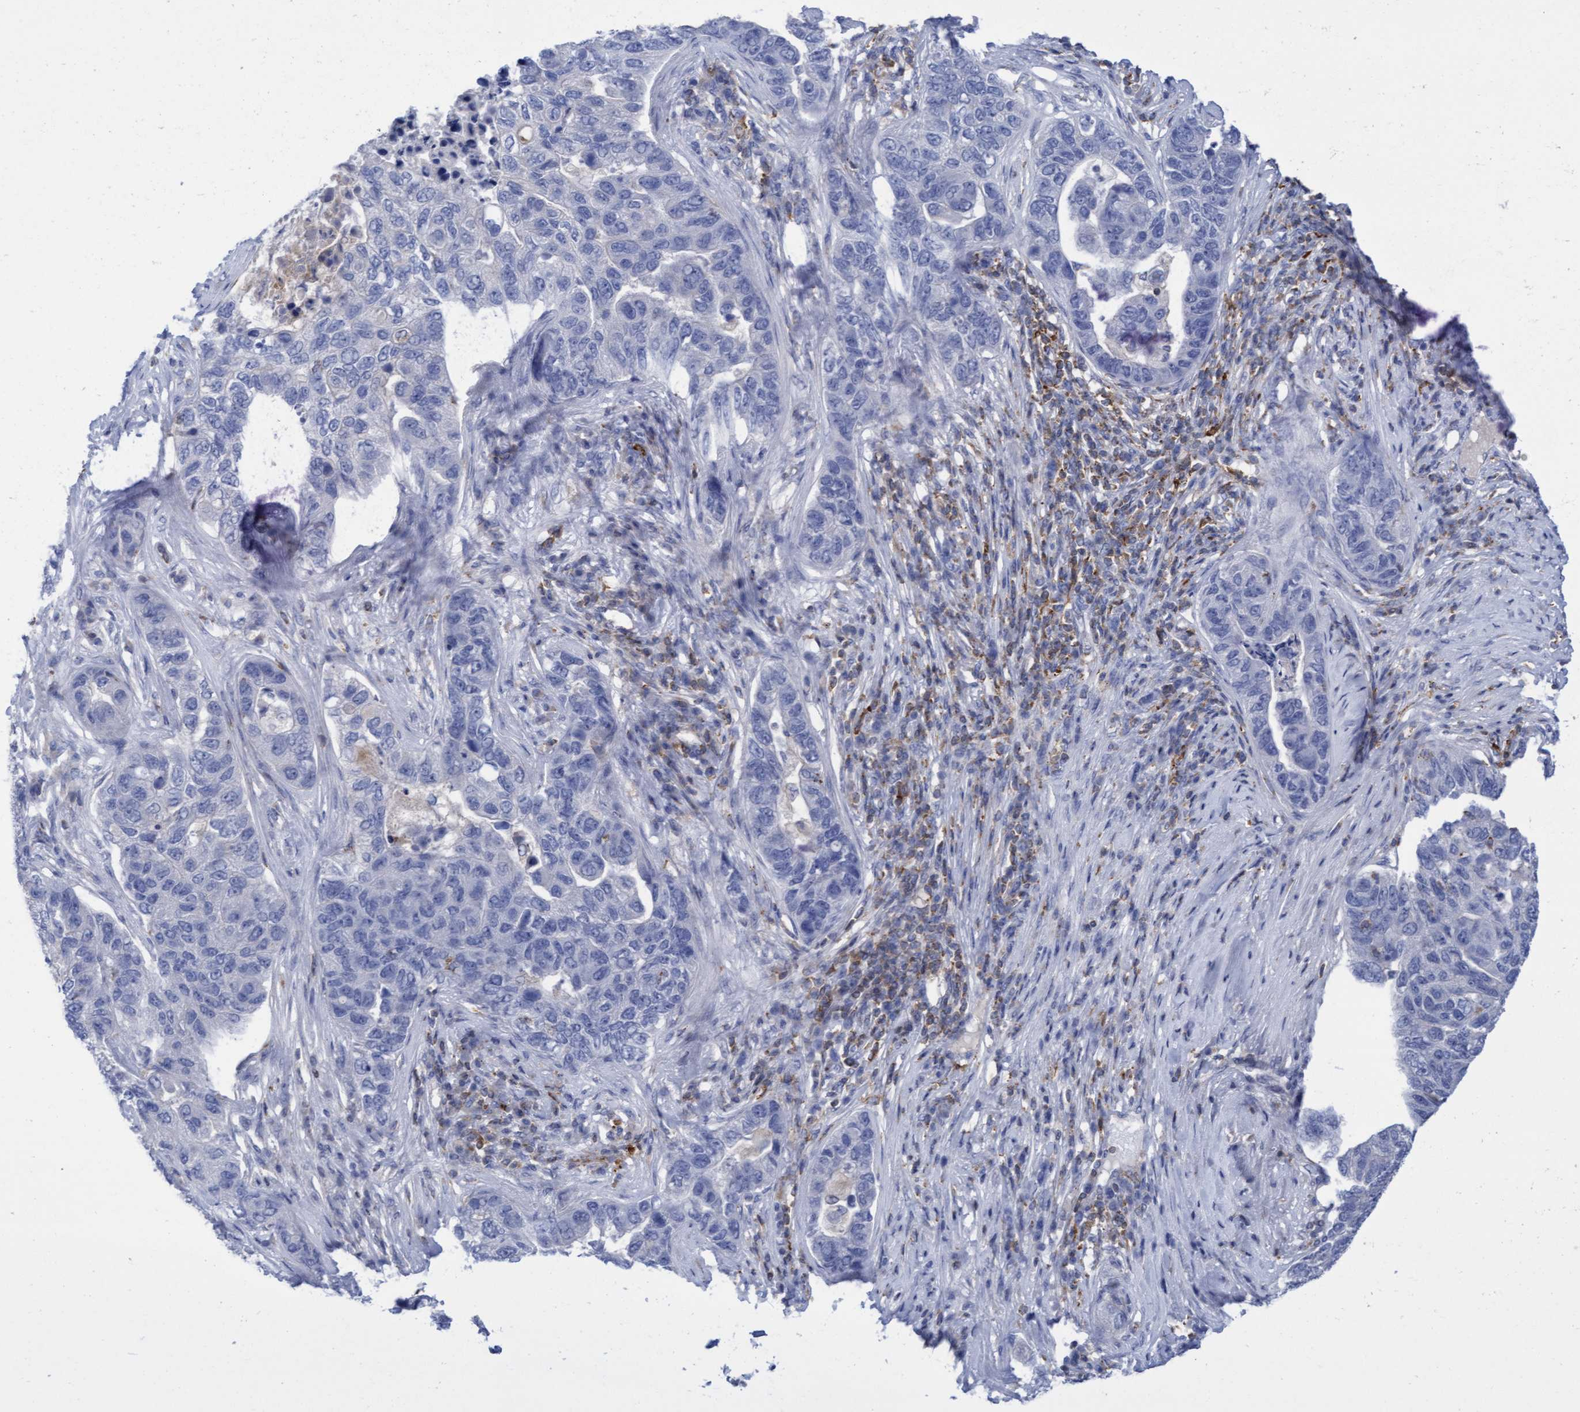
{"staining": {"intensity": "negative", "quantity": "none", "location": "none"}, "tissue": "pancreatic cancer", "cell_type": "Tumor cells", "image_type": "cancer", "snomed": [{"axis": "morphology", "description": "Adenocarcinoma, NOS"}, {"axis": "topography", "description": "Pancreas"}], "caption": "High magnification brightfield microscopy of adenocarcinoma (pancreatic) stained with DAB (3,3'-diaminobenzidine) (brown) and counterstained with hematoxylin (blue): tumor cells show no significant staining.", "gene": "FNBP1", "patient": {"sex": "female", "age": 61}}